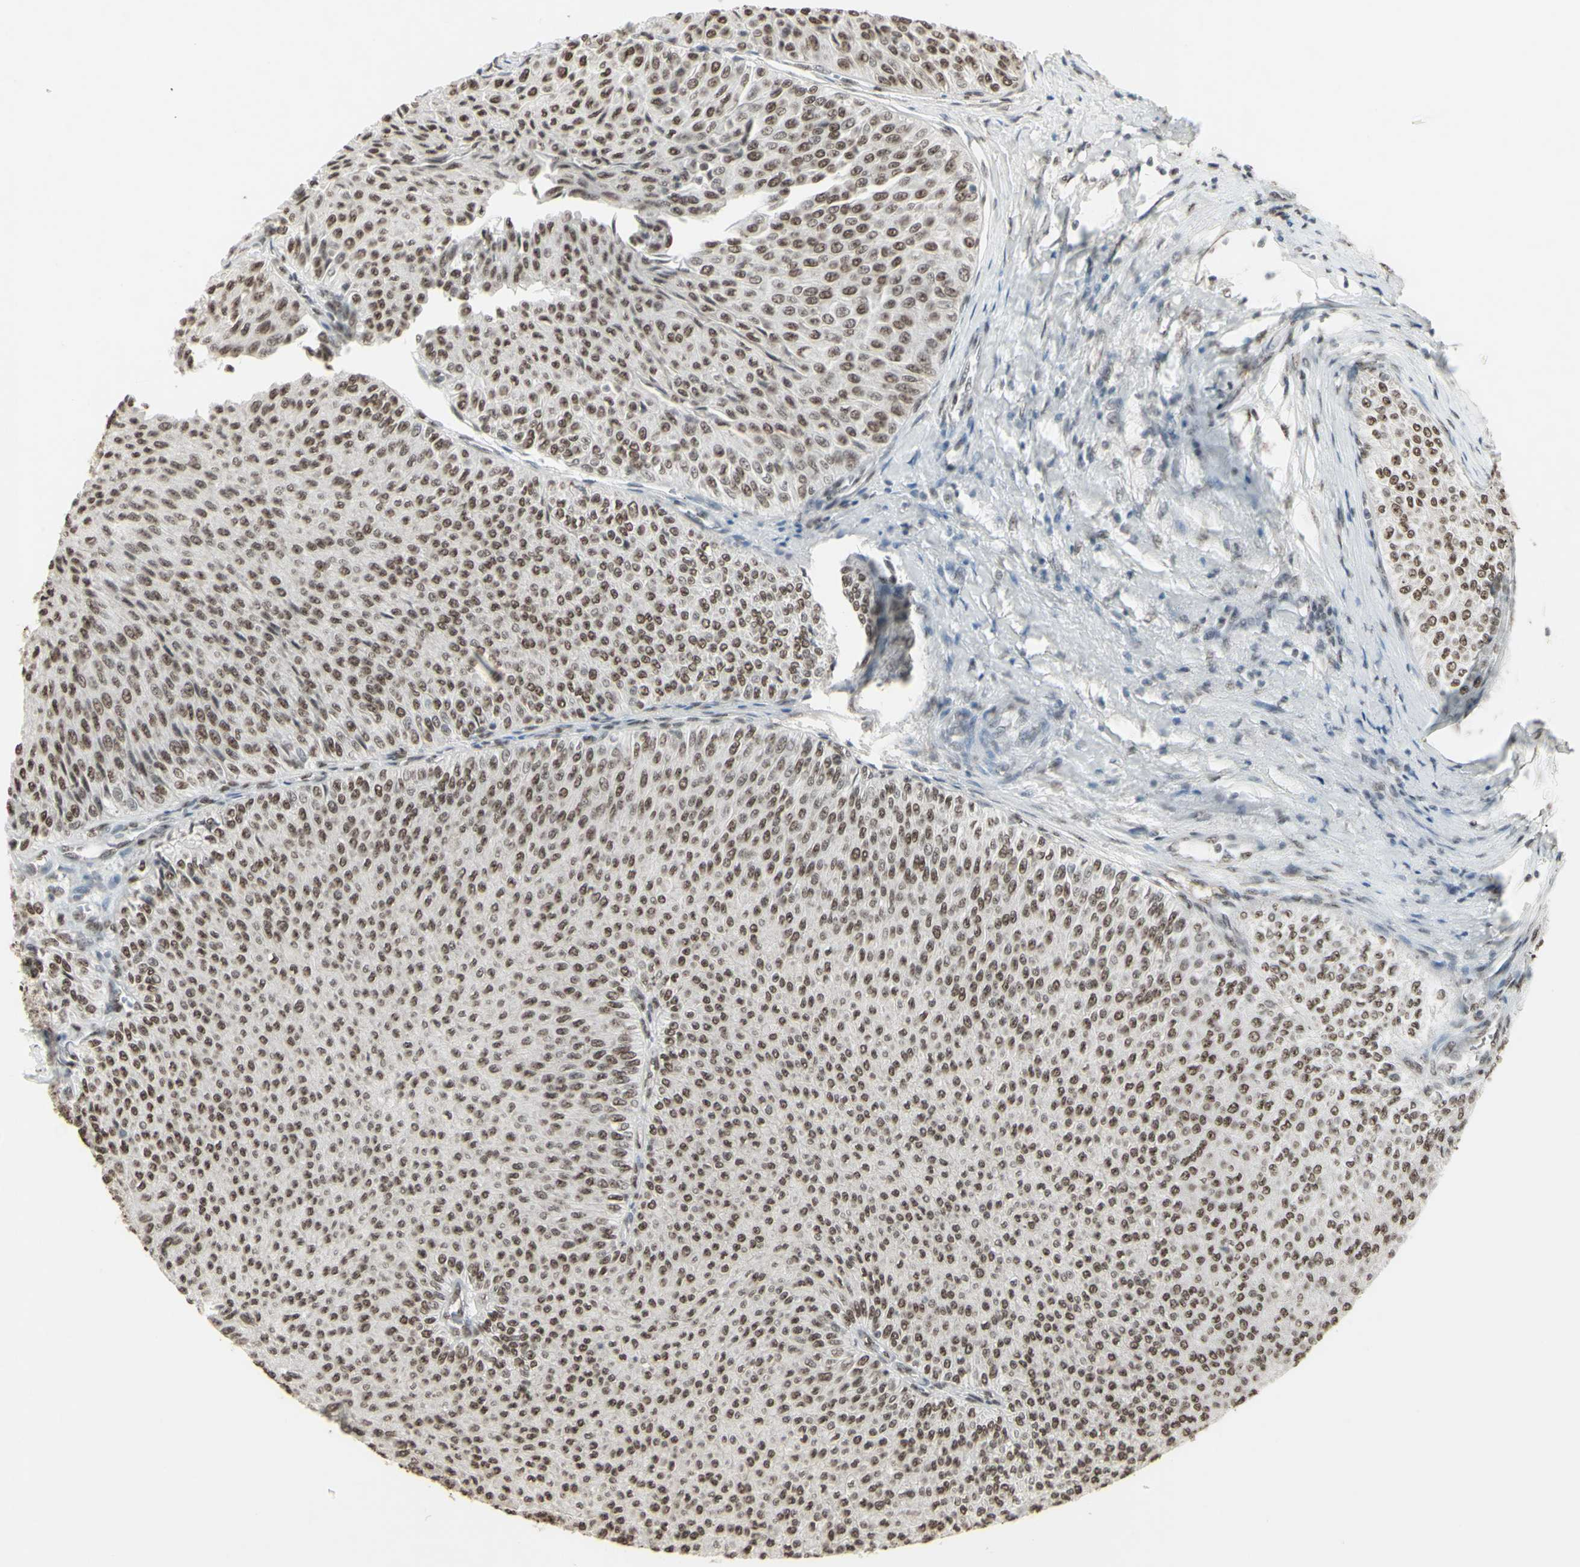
{"staining": {"intensity": "moderate", "quantity": ">75%", "location": "nuclear"}, "tissue": "urothelial cancer", "cell_type": "Tumor cells", "image_type": "cancer", "snomed": [{"axis": "morphology", "description": "Urothelial carcinoma, Low grade"}, {"axis": "topography", "description": "Urinary bladder"}], "caption": "DAB immunohistochemical staining of low-grade urothelial carcinoma shows moderate nuclear protein expression in approximately >75% of tumor cells. (brown staining indicates protein expression, while blue staining denotes nuclei).", "gene": "TRIM28", "patient": {"sex": "male", "age": 78}}